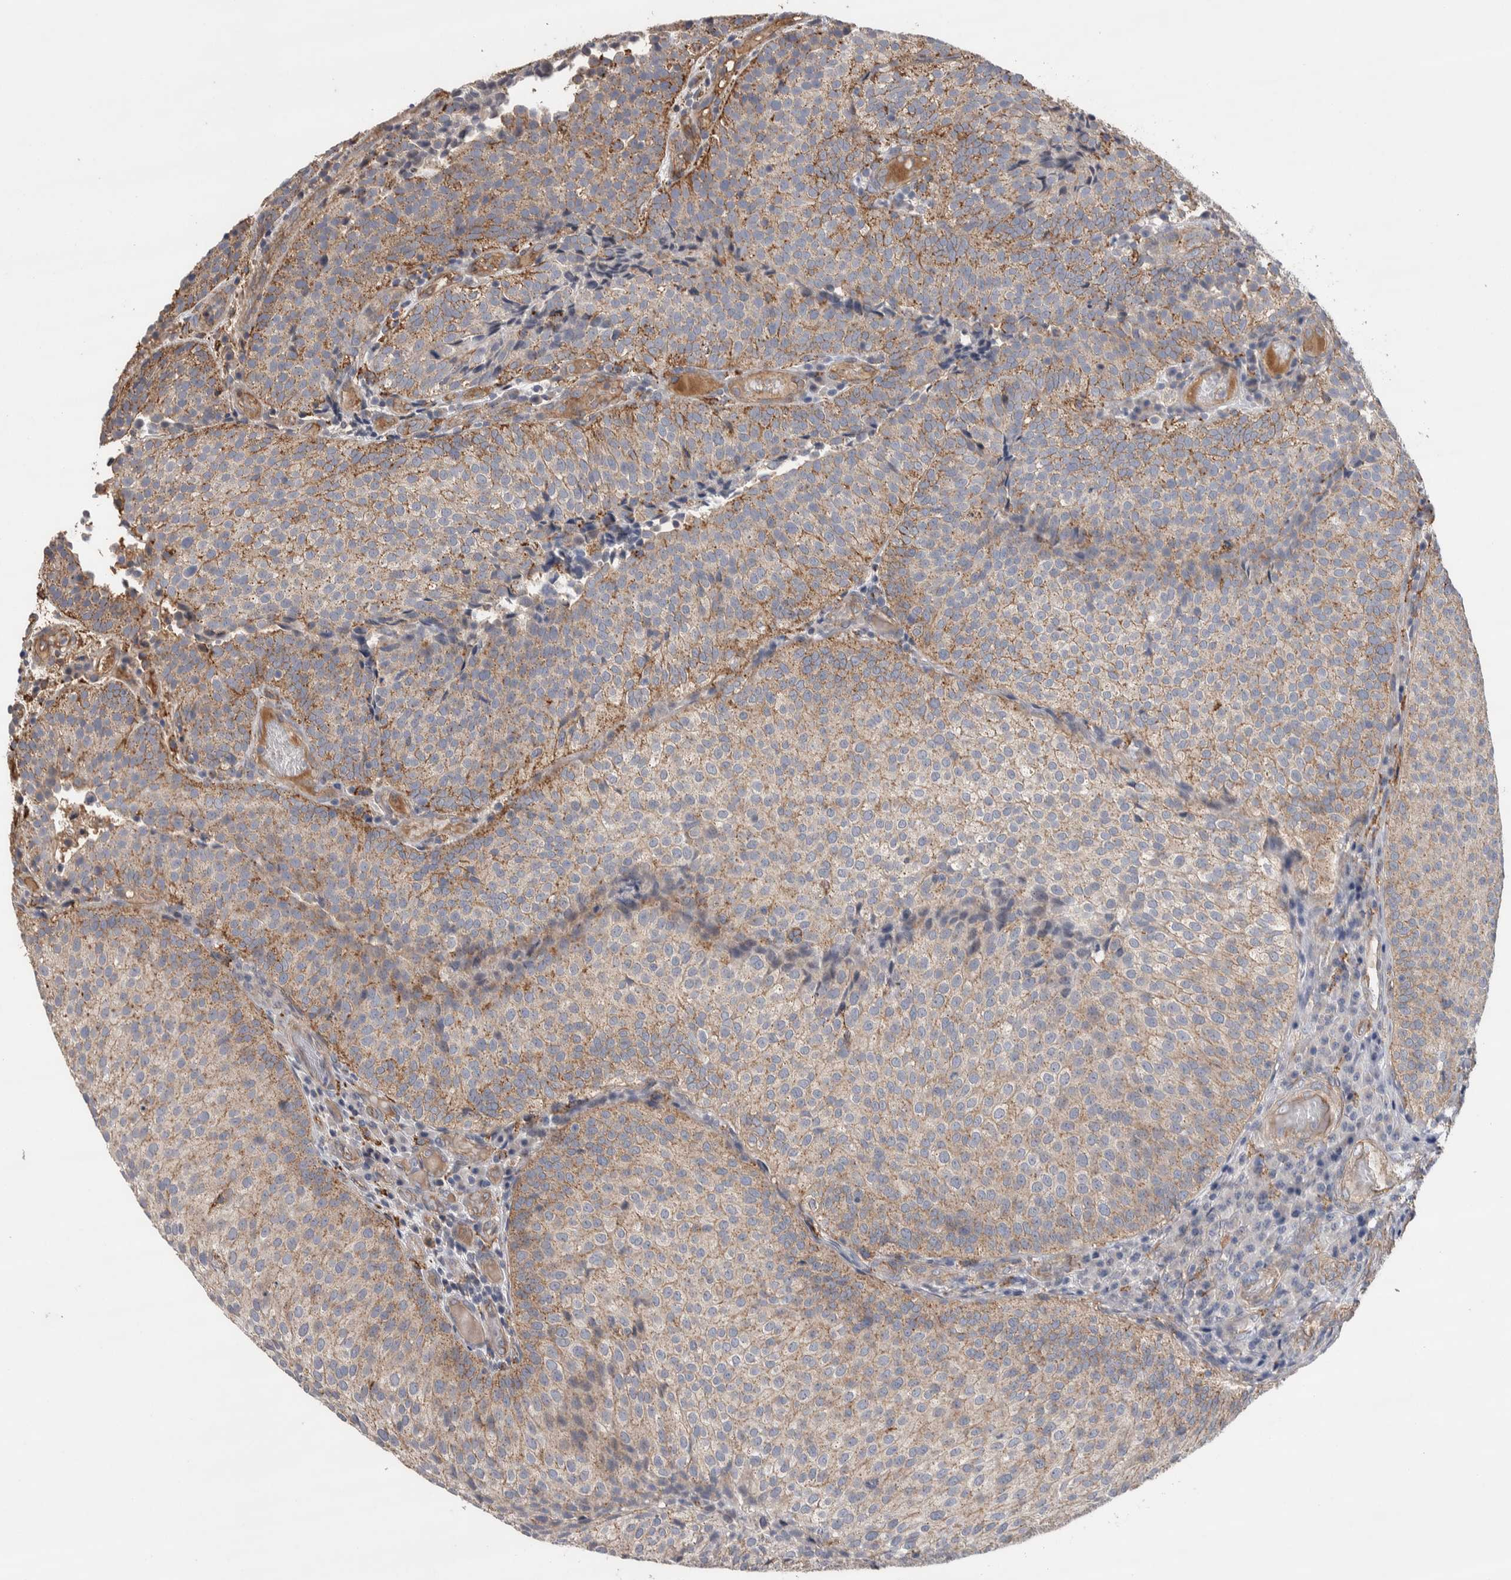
{"staining": {"intensity": "moderate", "quantity": "25%-75%", "location": "cytoplasmic/membranous"}, "tissue": "urothelial cancer", "cell_type": "Tumor cells", "image_type": "cancer", "snomed": [{"axis": "morphology", "description": "Urothelial carcinoma, Low grade"}, {"axis": "topography", "description": "Urinary bladder"}], "caption": "Urothelial cancer stained for a protein exhibits moderate cytoplasmic/membranous positivity in tumor cells.", "gene": "GCNA", "patient": {"sex": "male", "age": 86}}